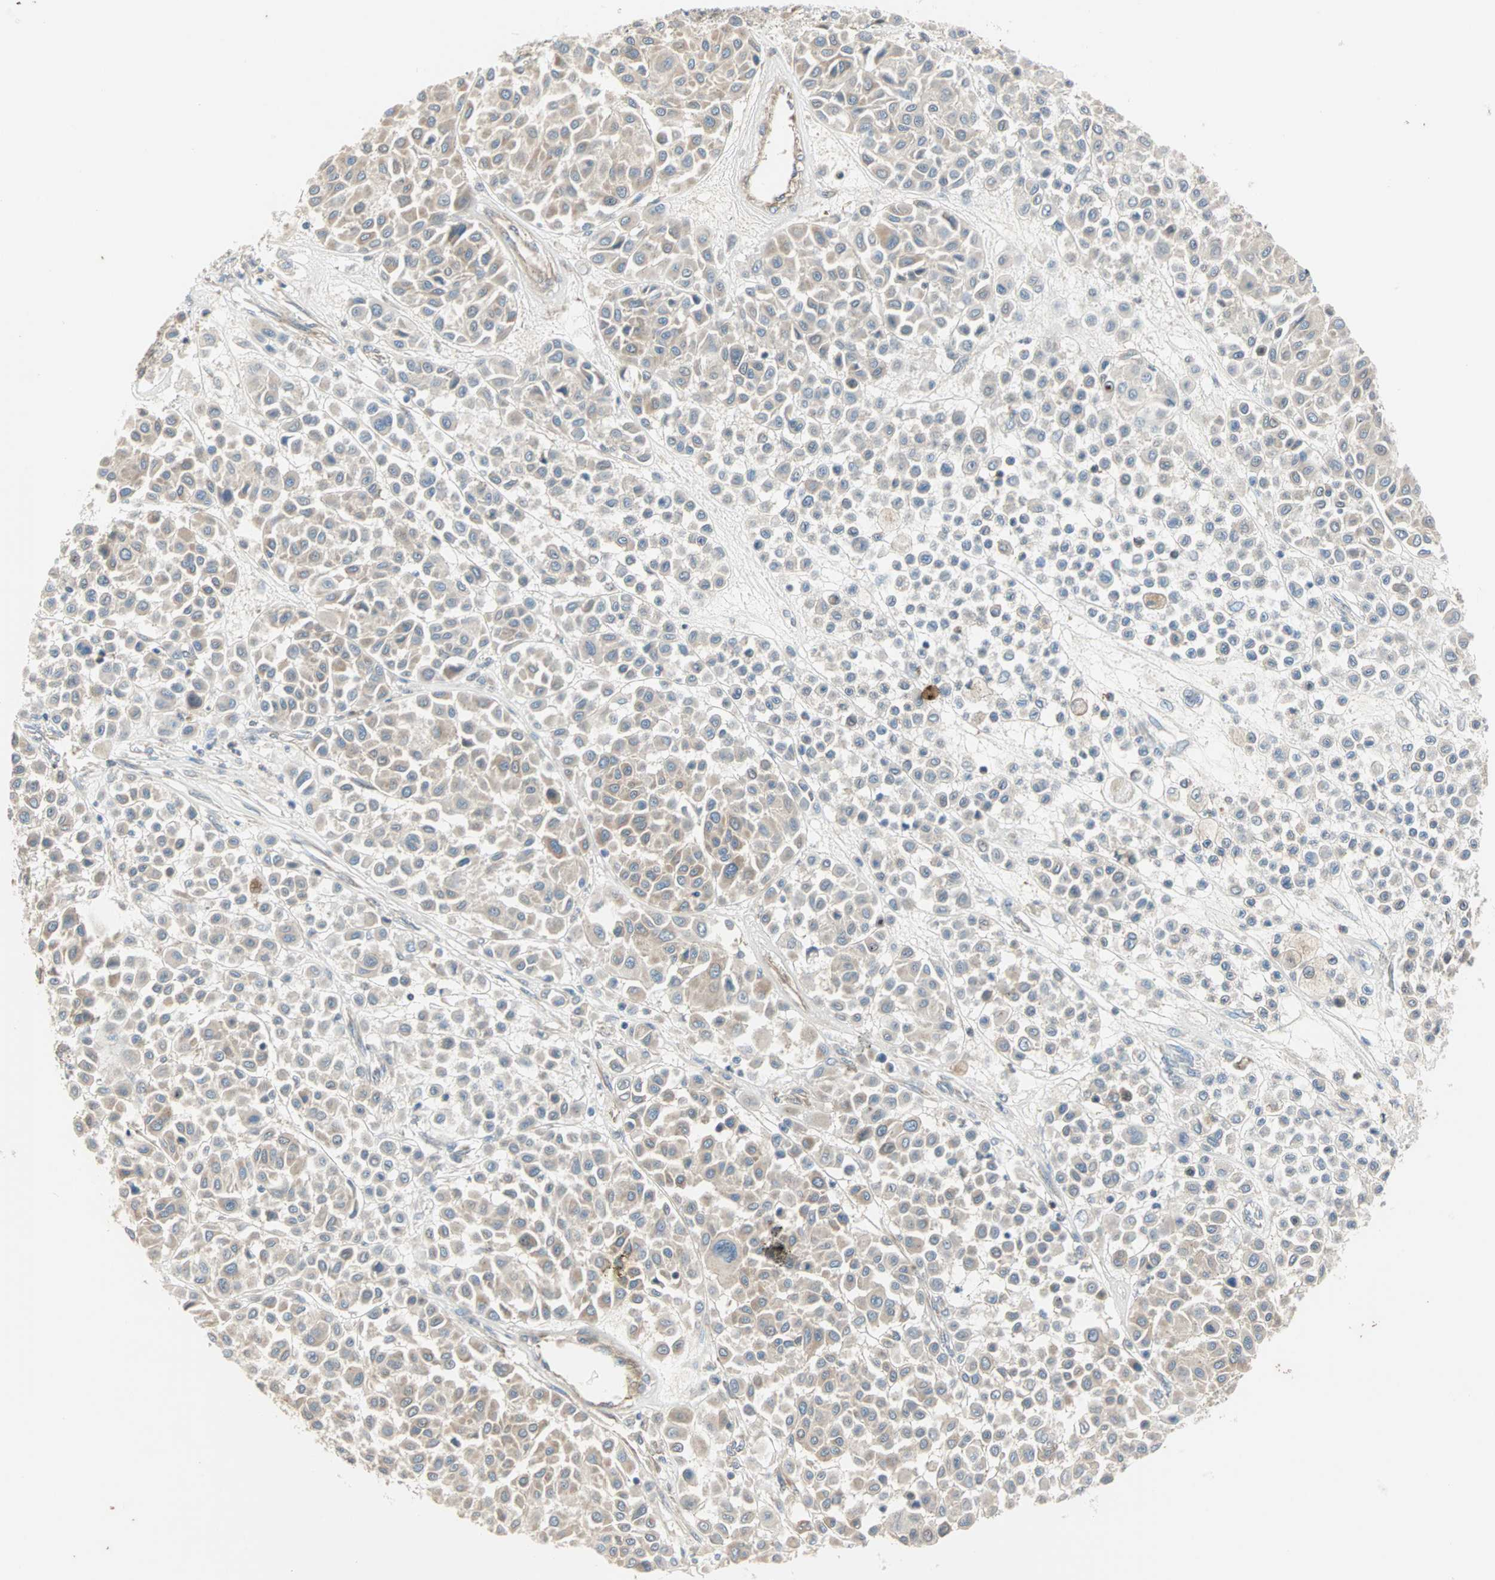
{"staining": {"intensity": "weak", "quantity": "<25%", "location": "cytoplasmic/membranous"}, "tissue": "melanoma", "cell_type": "Tumor cells", "image_type": "cancer", "snomed": [{"axis": "morphology", "description": "Malignant melanoma, Metastatic site"}, {"axis": "topography", "description": "Soft tissue"}], "caption": "Immunohistochemical staining of melanoma displays no significant positivity in tumor cells.", "gene": "PDE8A", "patient": {"sex": "male", "age": 41}}